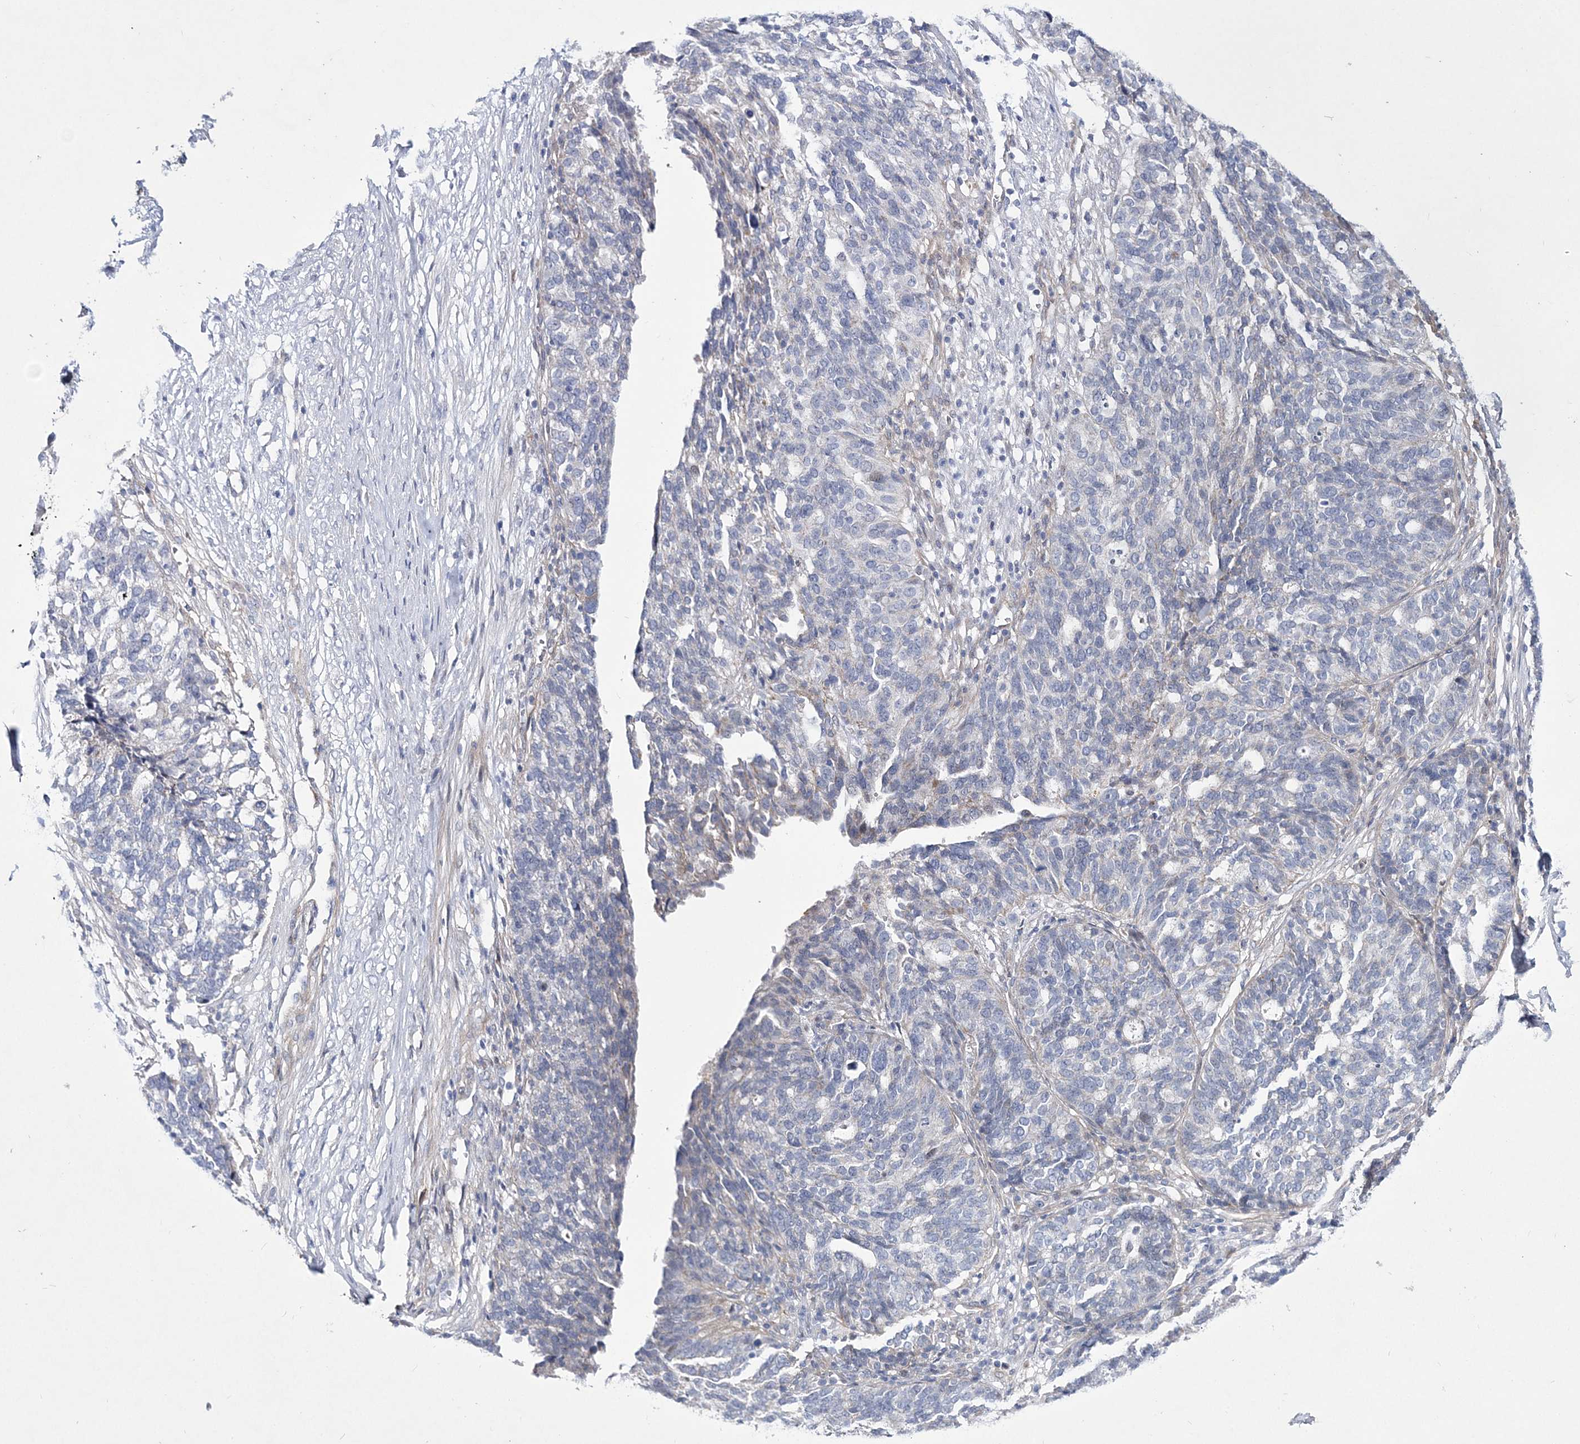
{"staining": {"intensity": "negative", "quantity": "none", "location": "none"}, "tissue": "ovarian cancer", "cell_type": "Tumor cells", "image_type": "cancer", "snomed": [{"axis": "morphology", "description": "Cystadenocarcinoma, serous, NOS"}, {"axis": "topography", "description": "Ovary"}], "caption": "This is an IHC photomicrograph of serous cystadenocarcinoma (ovarian). There is no staining in tumor cells.", "gene": "ANO1", "patient": {"sex": "female", "age": 59}}